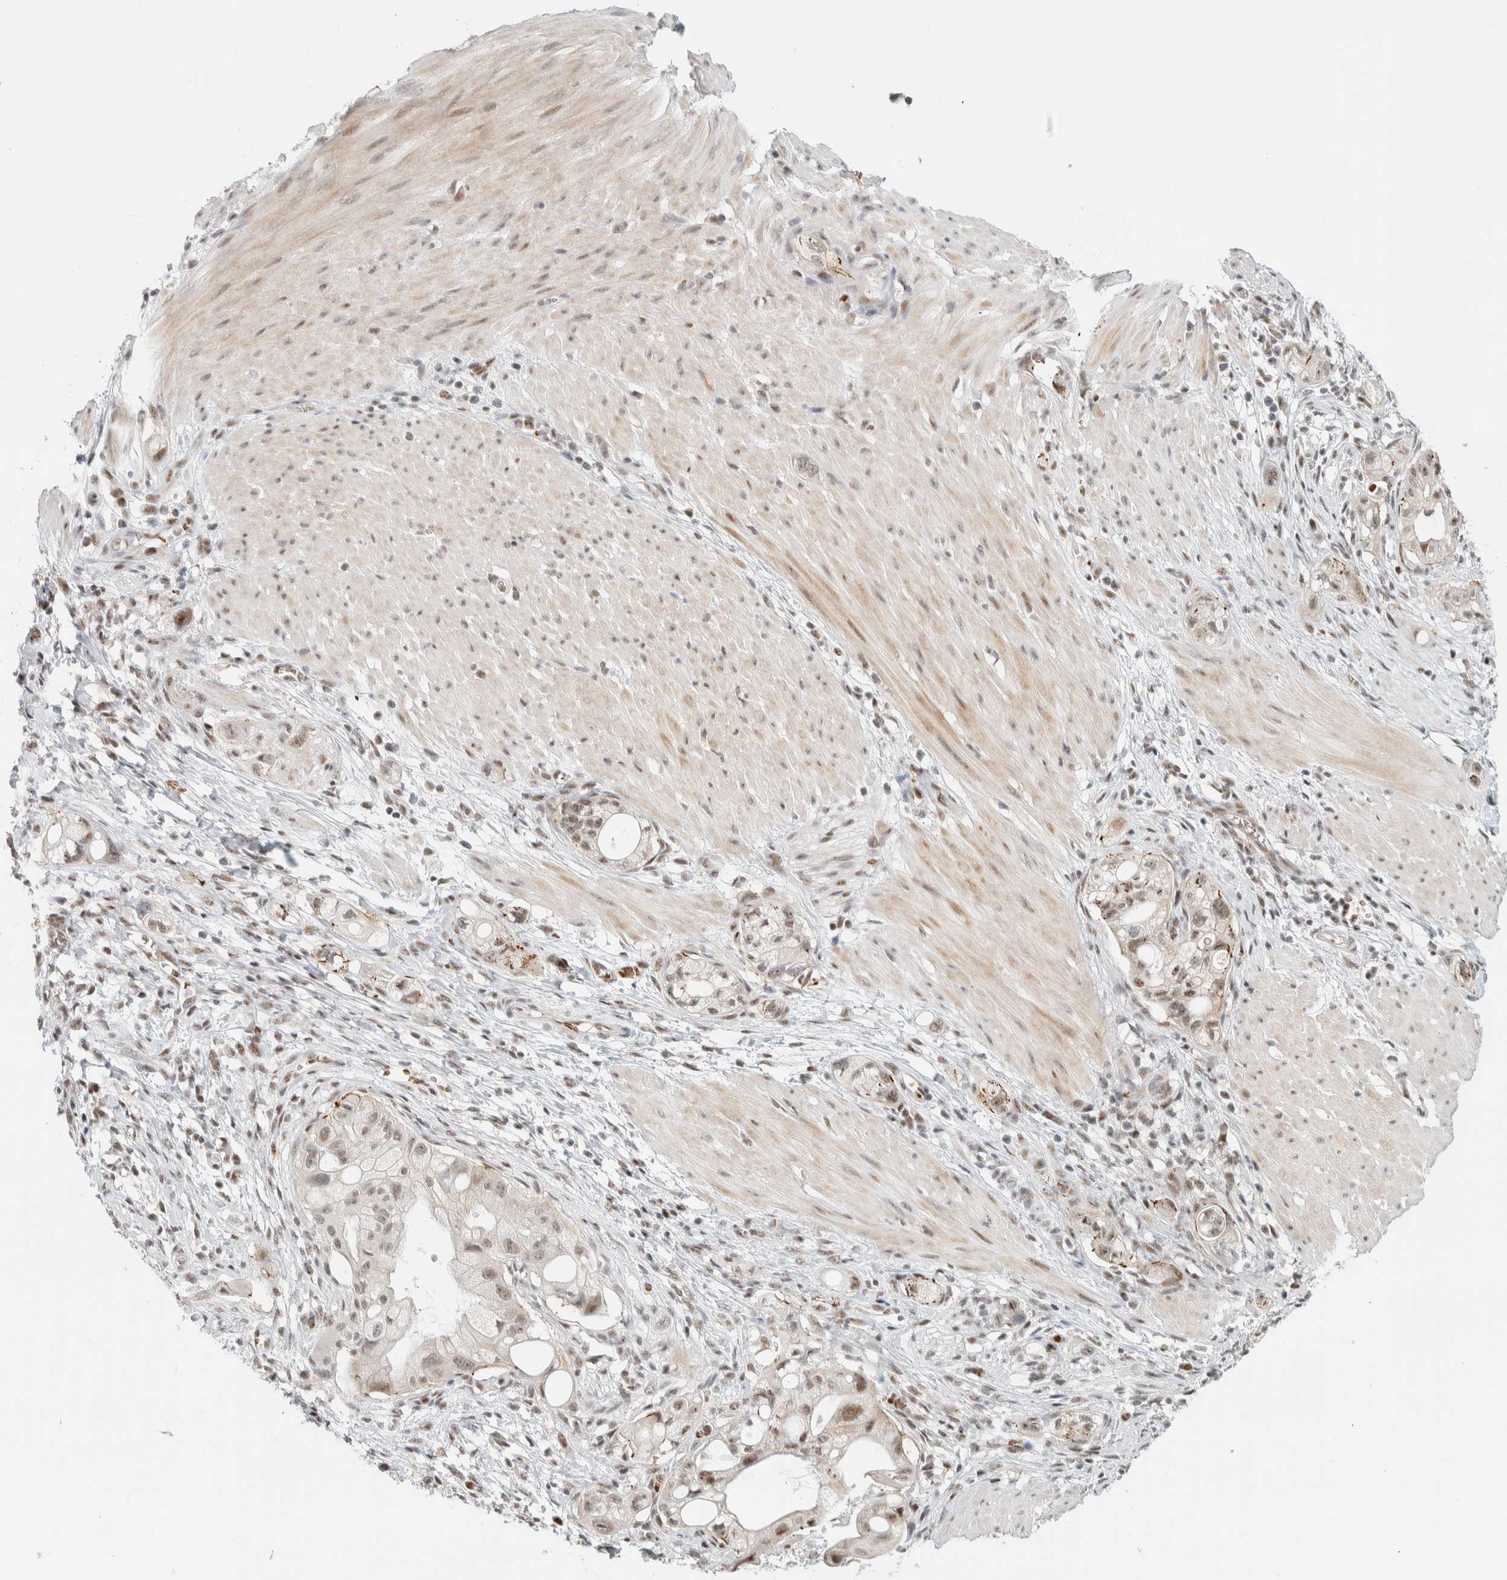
{"staining": {"intensity": "weak", "quantity": ">75%", "location": "nuclear"}, "tissue": "stomach cancer", "cell_type": "Tumor cells", "image_type": "cancer", "snomed": [{"axis": "morphology", "description": "Adenocarcinoma, NOS"}, {"axis": "topography", "description": "Stomach"}, {"axis": "topography", "description": "Stomach, lower"}], "caption": "Immunohistochemistry (IHC) of human stomach cancer shows low levels of weak nuclear expression in about >75% of tumor cells.", "gene": "ZBTB2", "patient": {"sex": "female", "age": 48}}